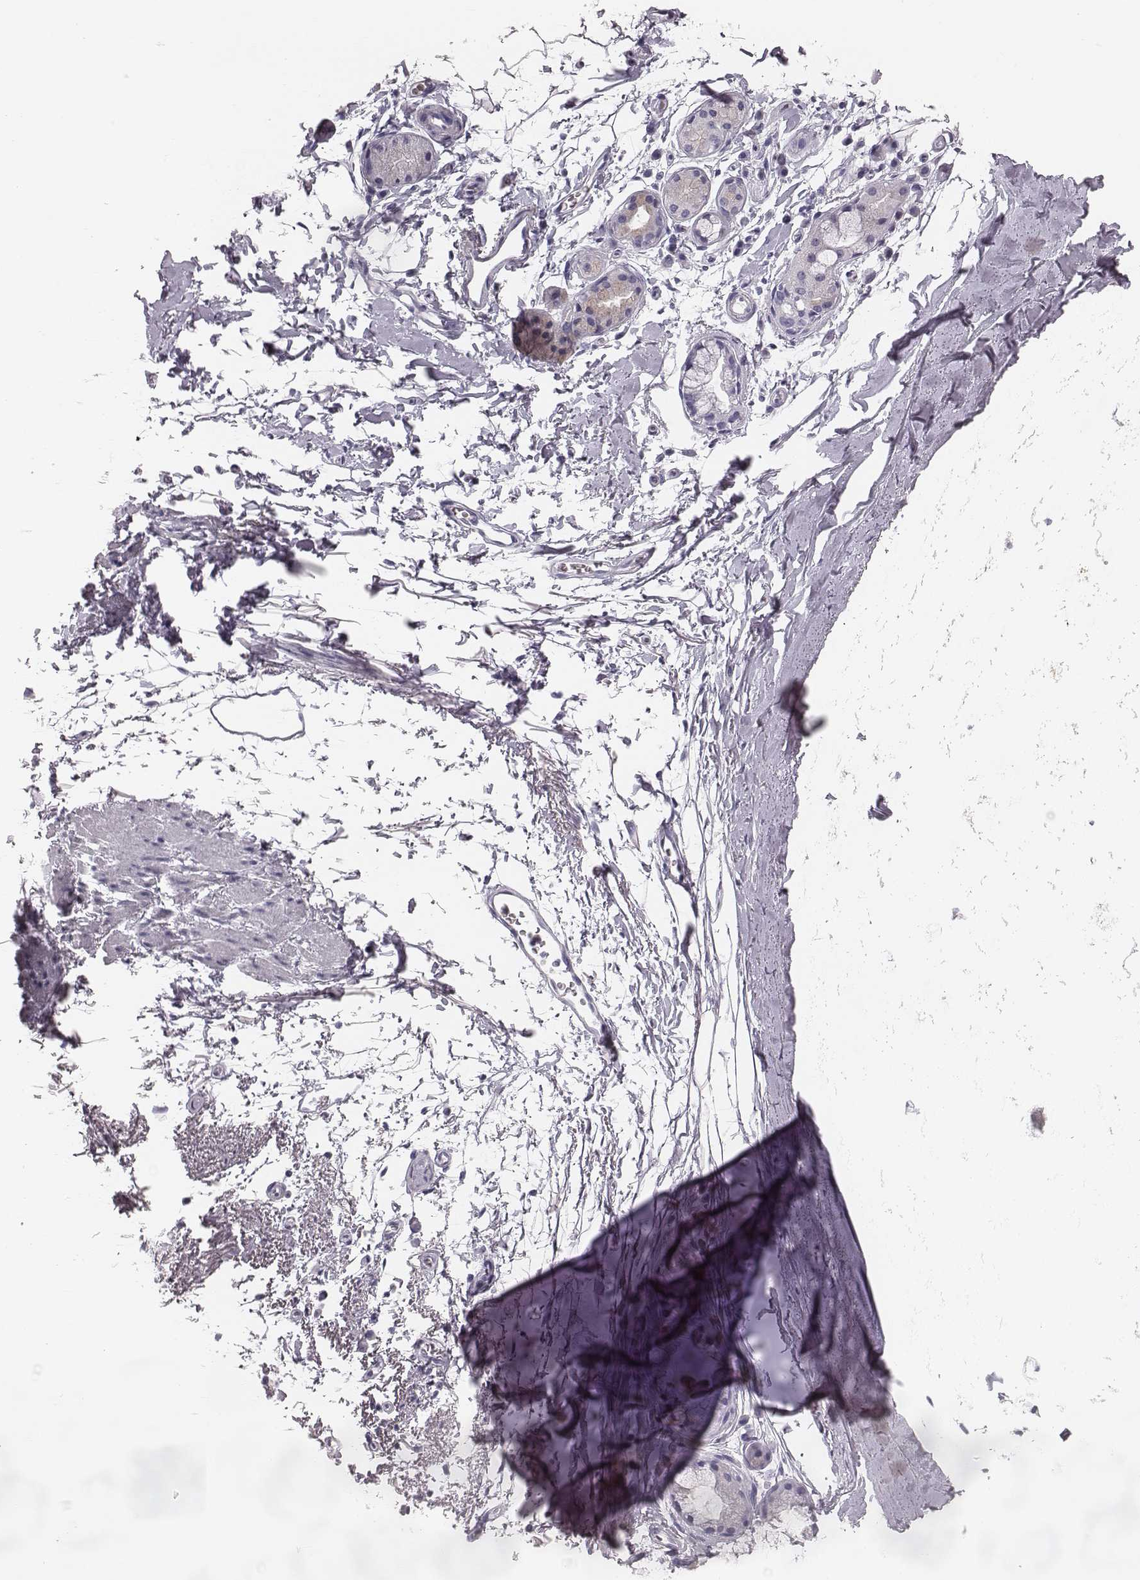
{"staining": {"intensity": "negative", "quantity": "none", "location": "none"}, "tissue": "adipose tissue", "cell_type": "Adipocytes", "image_type": "normal", "snomed": [{"axis": "morphology", "description": "Normal tissue, NOS"}, {"axis": "topography", "description": "Lymph node"}, {"axis": "topography", "description": "Bronchus"}], "caption": "High power microscopy photomicrograph of an immunohistochemistry photomicrograph of unremarkable adipose tissue, revealing no significant staining in adipocytes.", "gene": "CSH1", "patient": {"sex": "female", "age": 70}}